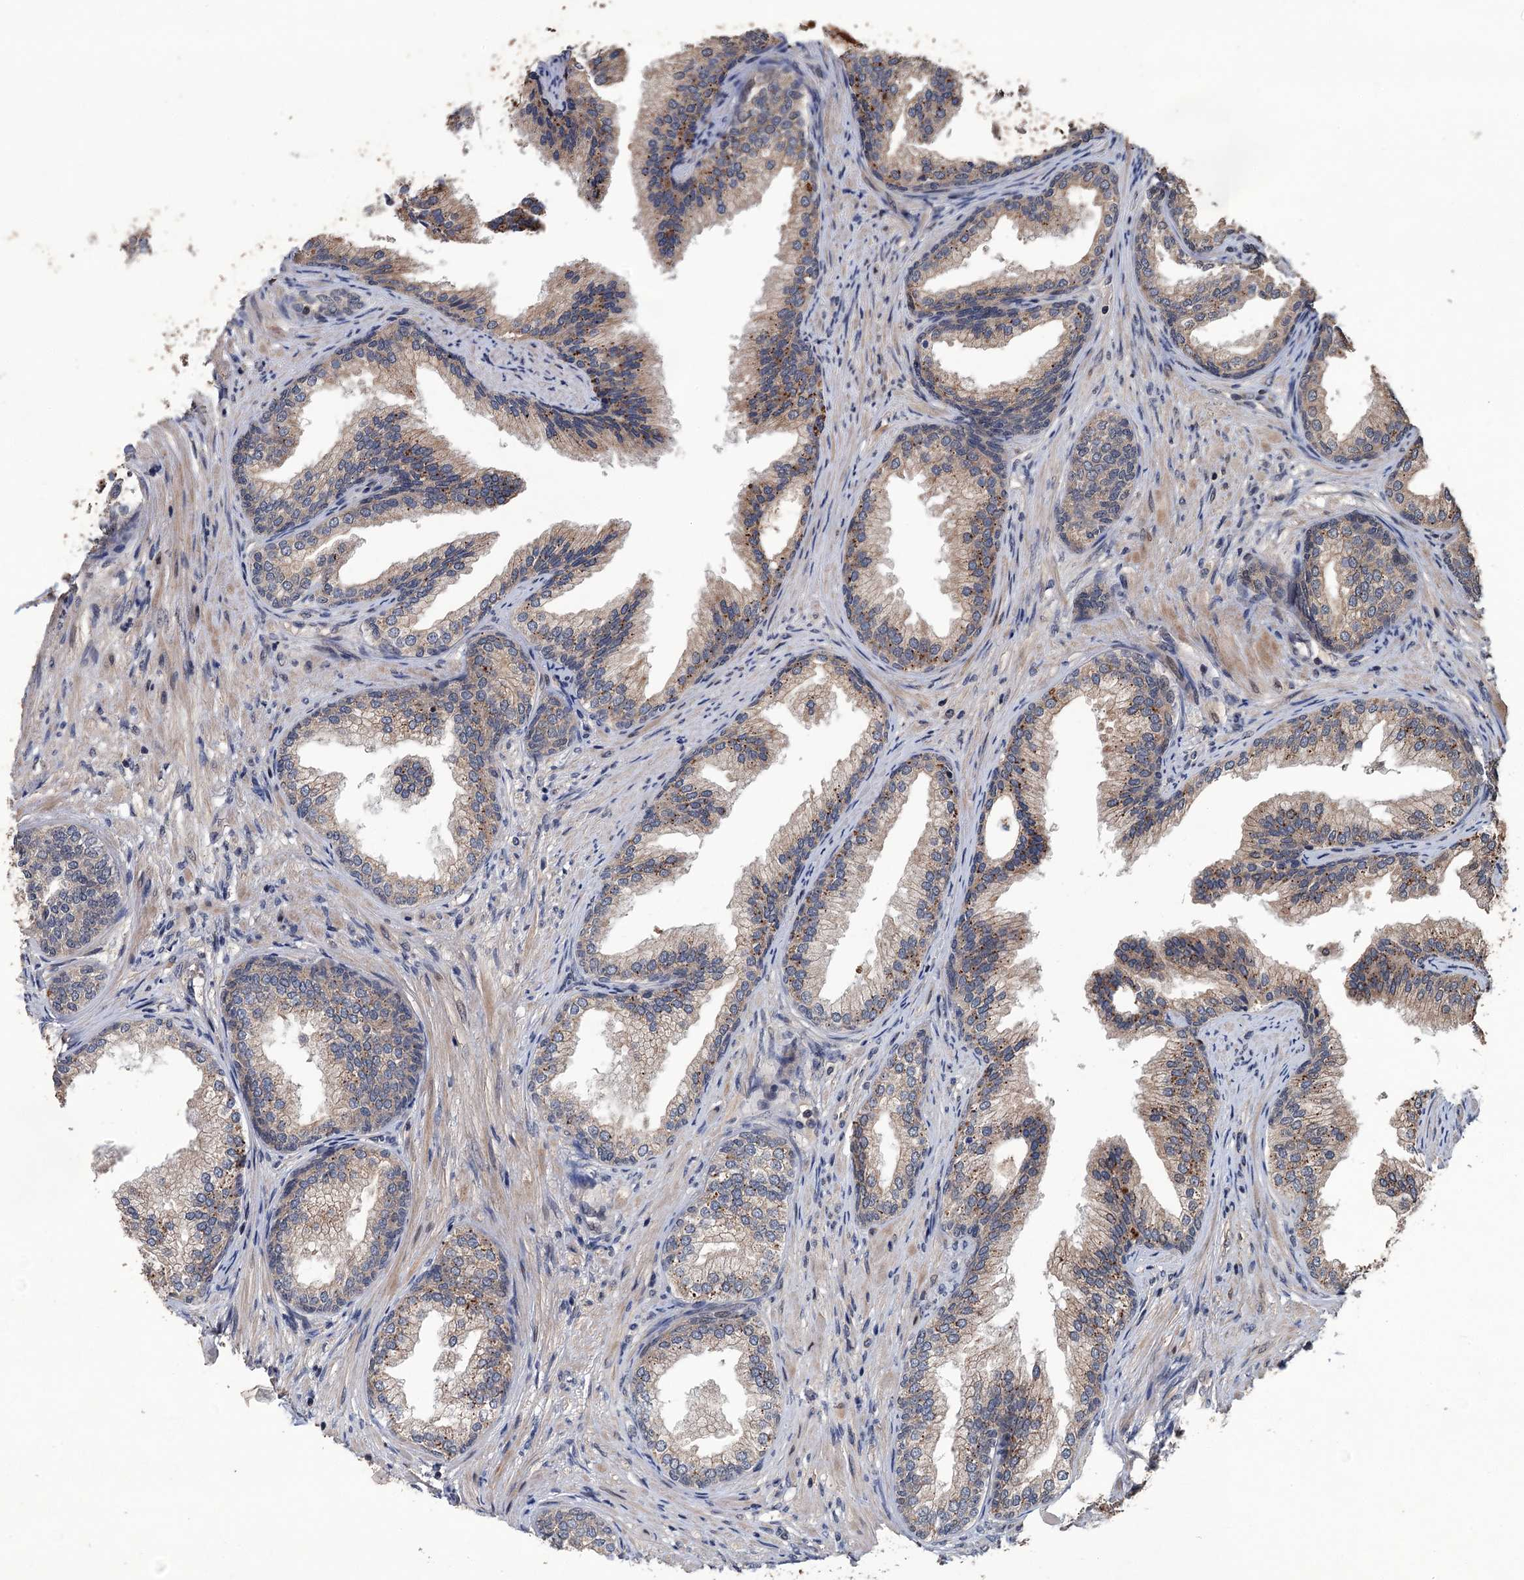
{"staining": {"intensity": "weak", "quantity": "25%-75%", "location": "cytoplasmic/membranous"}, "tissue": "prostate", "cell_type": "Glandular cells", "image_type": "normal", "snomed": [{"axis": "morphology", "description": "Normal tissue, NOS"}, {"axis": "topography", "description": "Prostate"}], "caption": "Immunohistochemistry histopathology image of normal human prostate stained for a protein (brown), which displays low levels of weak cytoplasmic/membranous expression in about 25%-75% of glandular cells.", "gene": "ZNF438", "patient": {"sex": "male", "age": 76}}